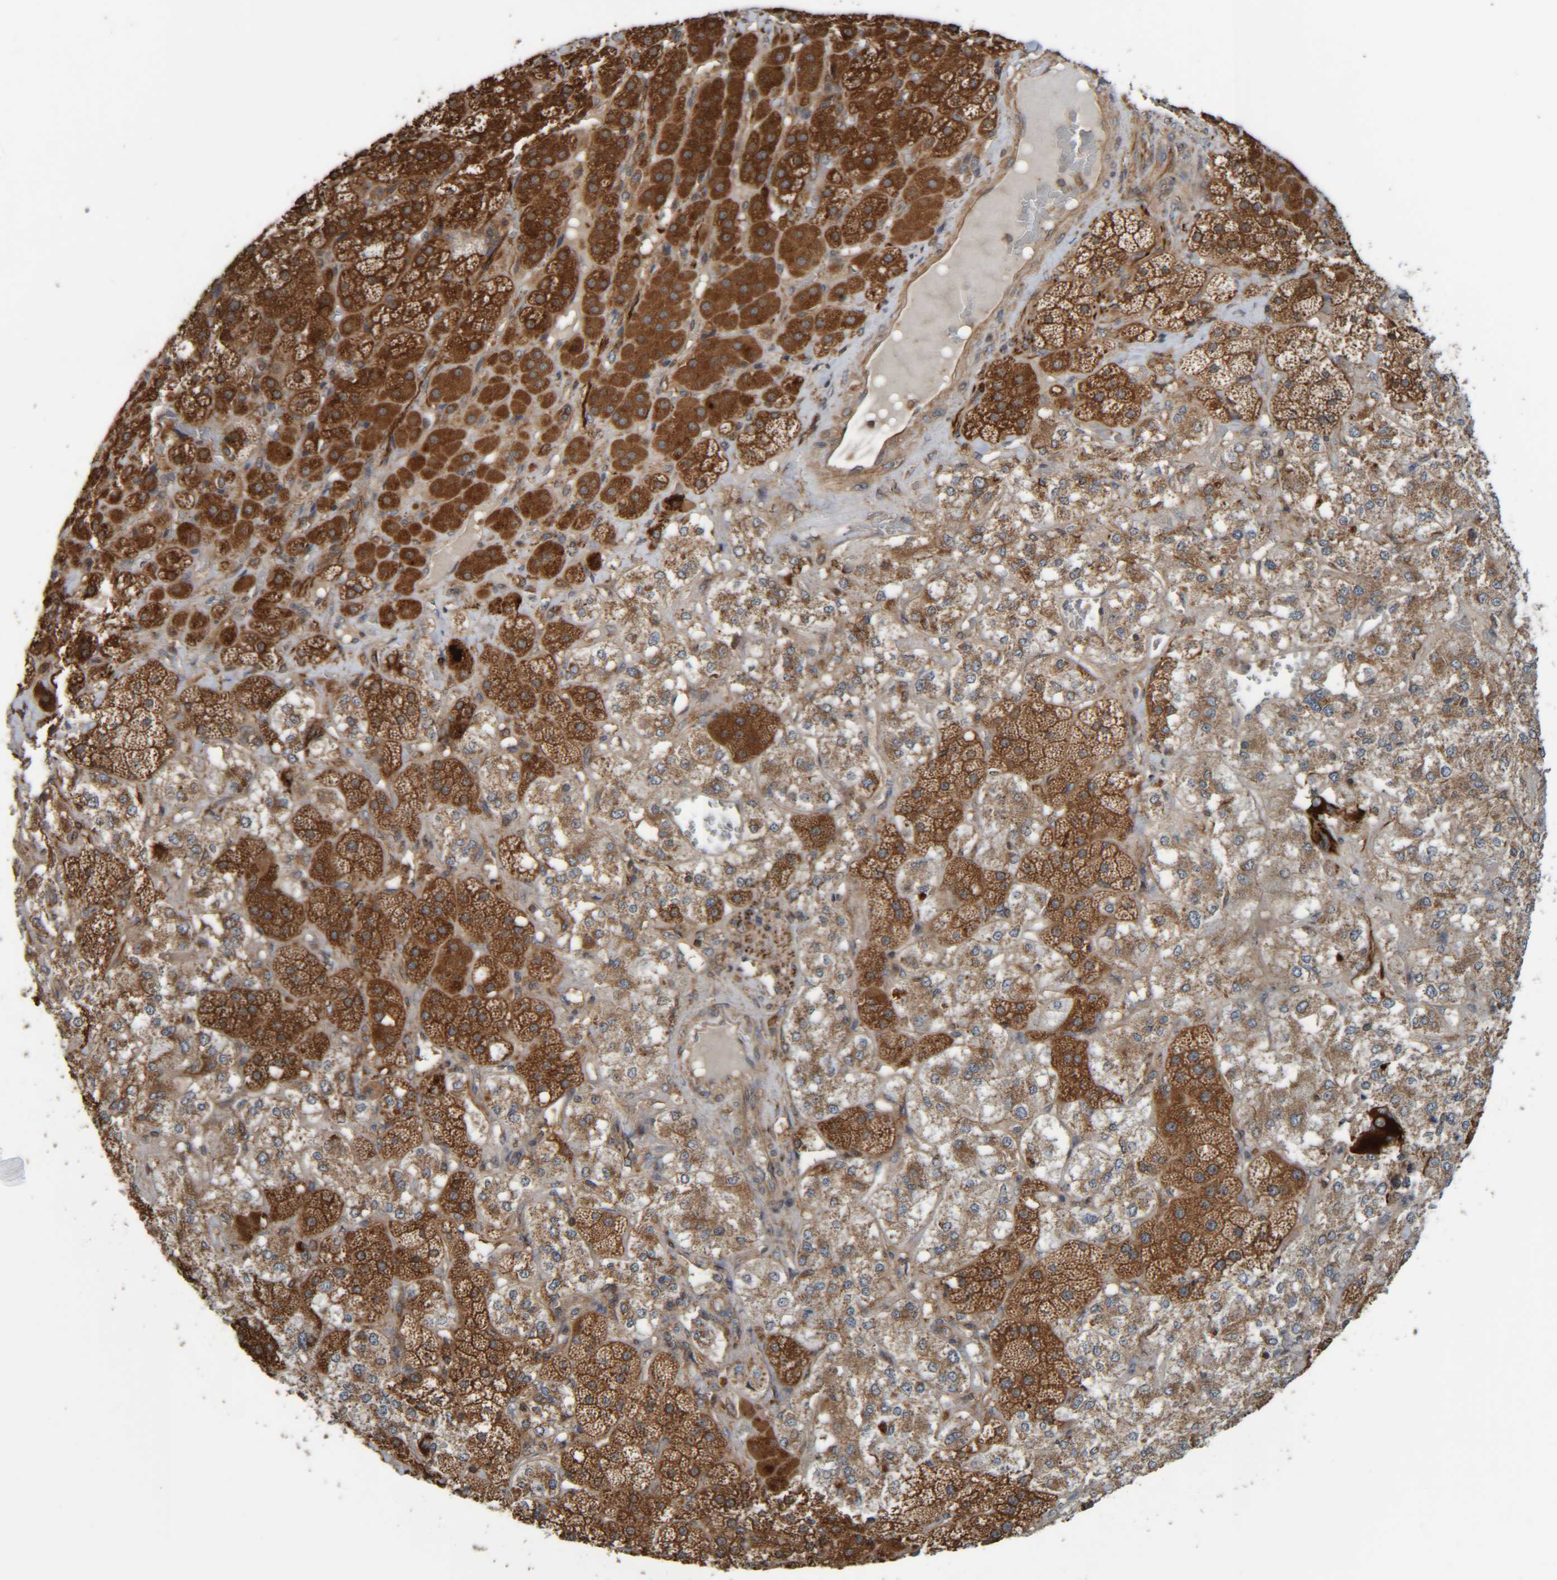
{"staining": {"intensity": "strong", "quantity": ">75%", "location": "cytoplasmic/membranous"}, "tissue": "adrenal gland", "cell_type": "Glandular cells", "image_type": "normal", "snomed": [{"axis": "morphology", "description": "Normal tissue, NOS"}, {"axis": "topography", "description": "Adrenal gland"}], "caption": "Adrenal gland was stained to show a protein in brown. There is high levels of strong cytoplasmic/membranous staining in about >75% of glandular cells. The protein of interest is stained brown, and the nuclei are stained in blue (DAB (3,3'-diaminobenzidine) IHC with brightfield microscopy, high magnification).", "gene": "CCDC57", "patient": {"sex": "male", "age": 57}}